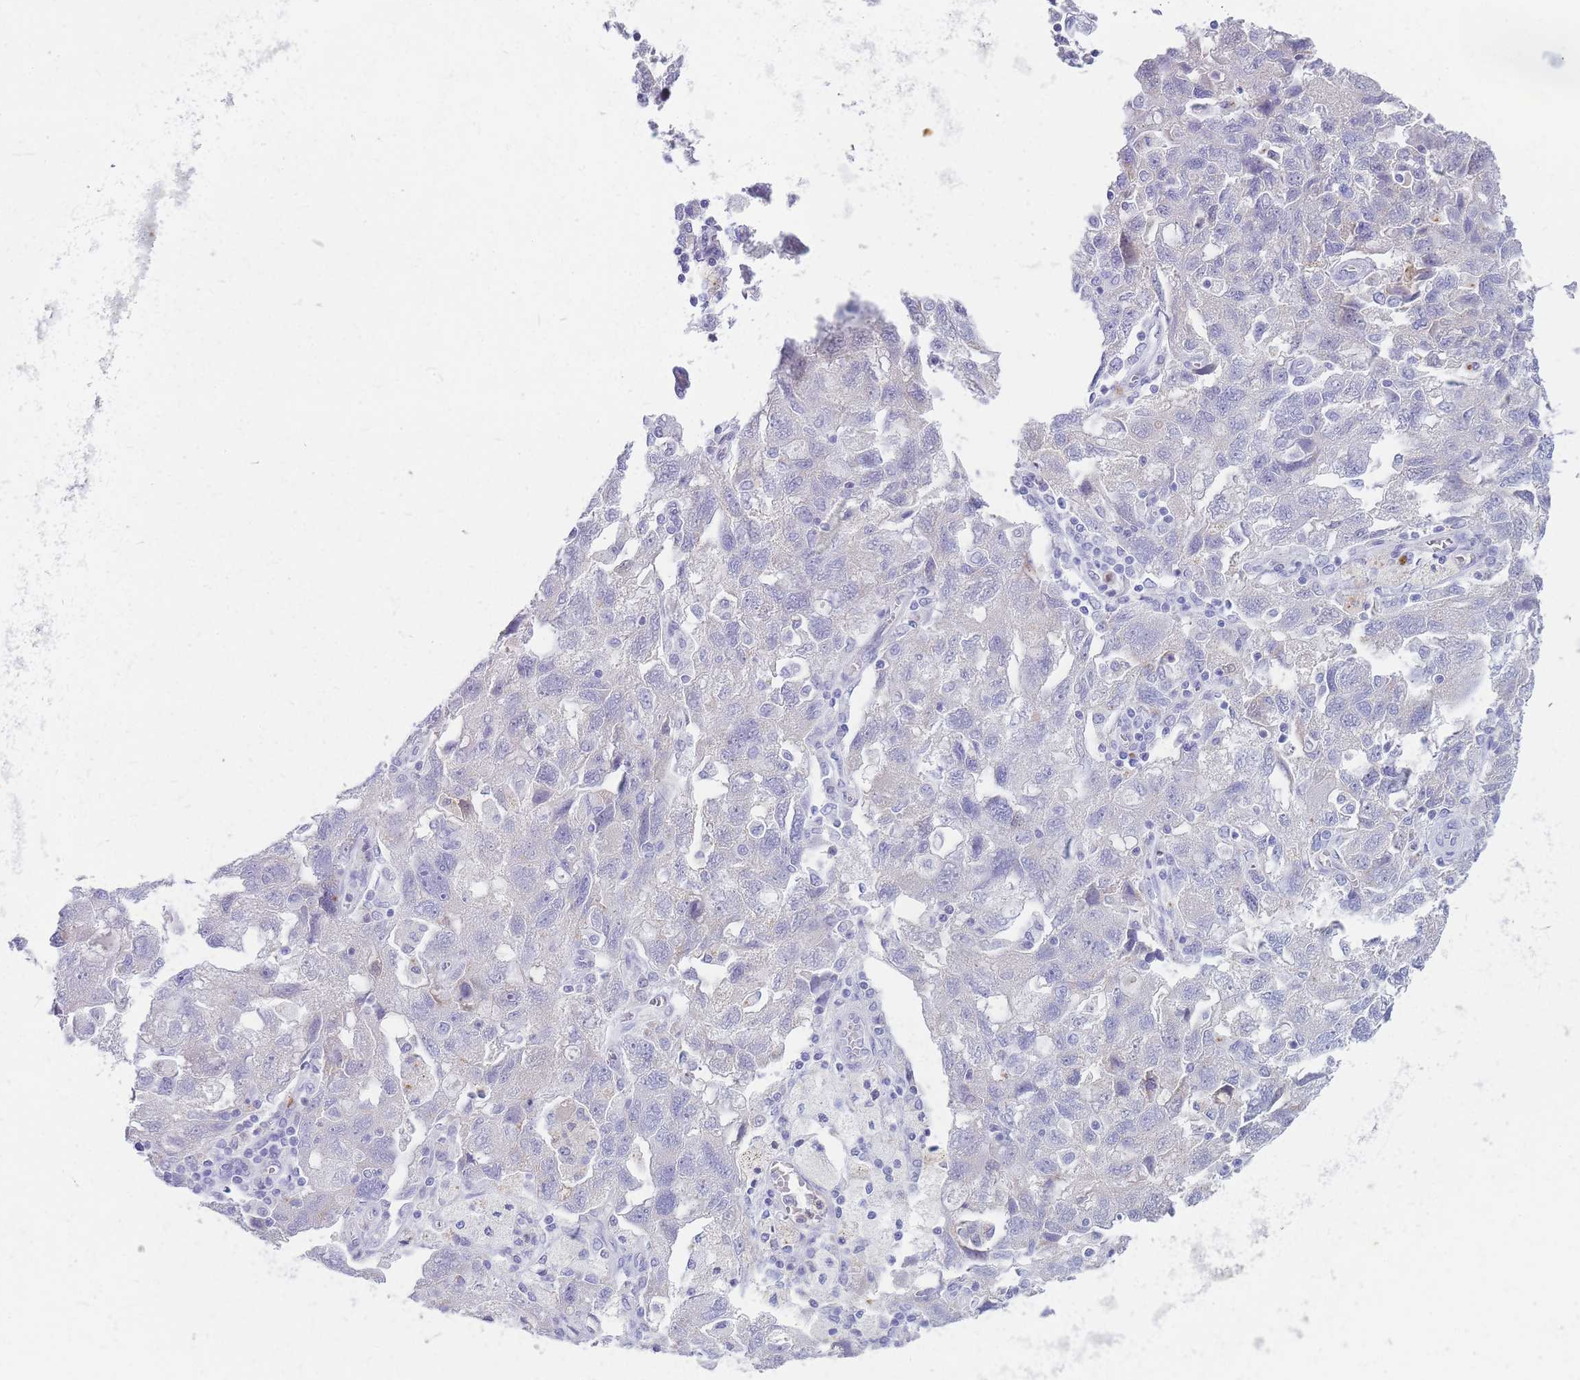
{"staining": {"intensity": "negative", "quantity": "none", "location": "none"}, "tissue": "ovarian cancer", "cell_type": "Tumor cells", "image_type": "cancer", "snomed": [{"axis": "morphology", "description": "Carcinoma, NOS"}, {"axis": "morphology", "description": "Cystadenocarcinoma, serous, NOS"}, {"axis": "topography", "description": "Ovary"}], "caption": "High power microscopy histopathology image of an immunohistochemistry image of ovarian carcinoma, revealing no significant expression in tumor cells.", "gene": "NKX1-2", "patient": {"sex": "female", "age": 69}}